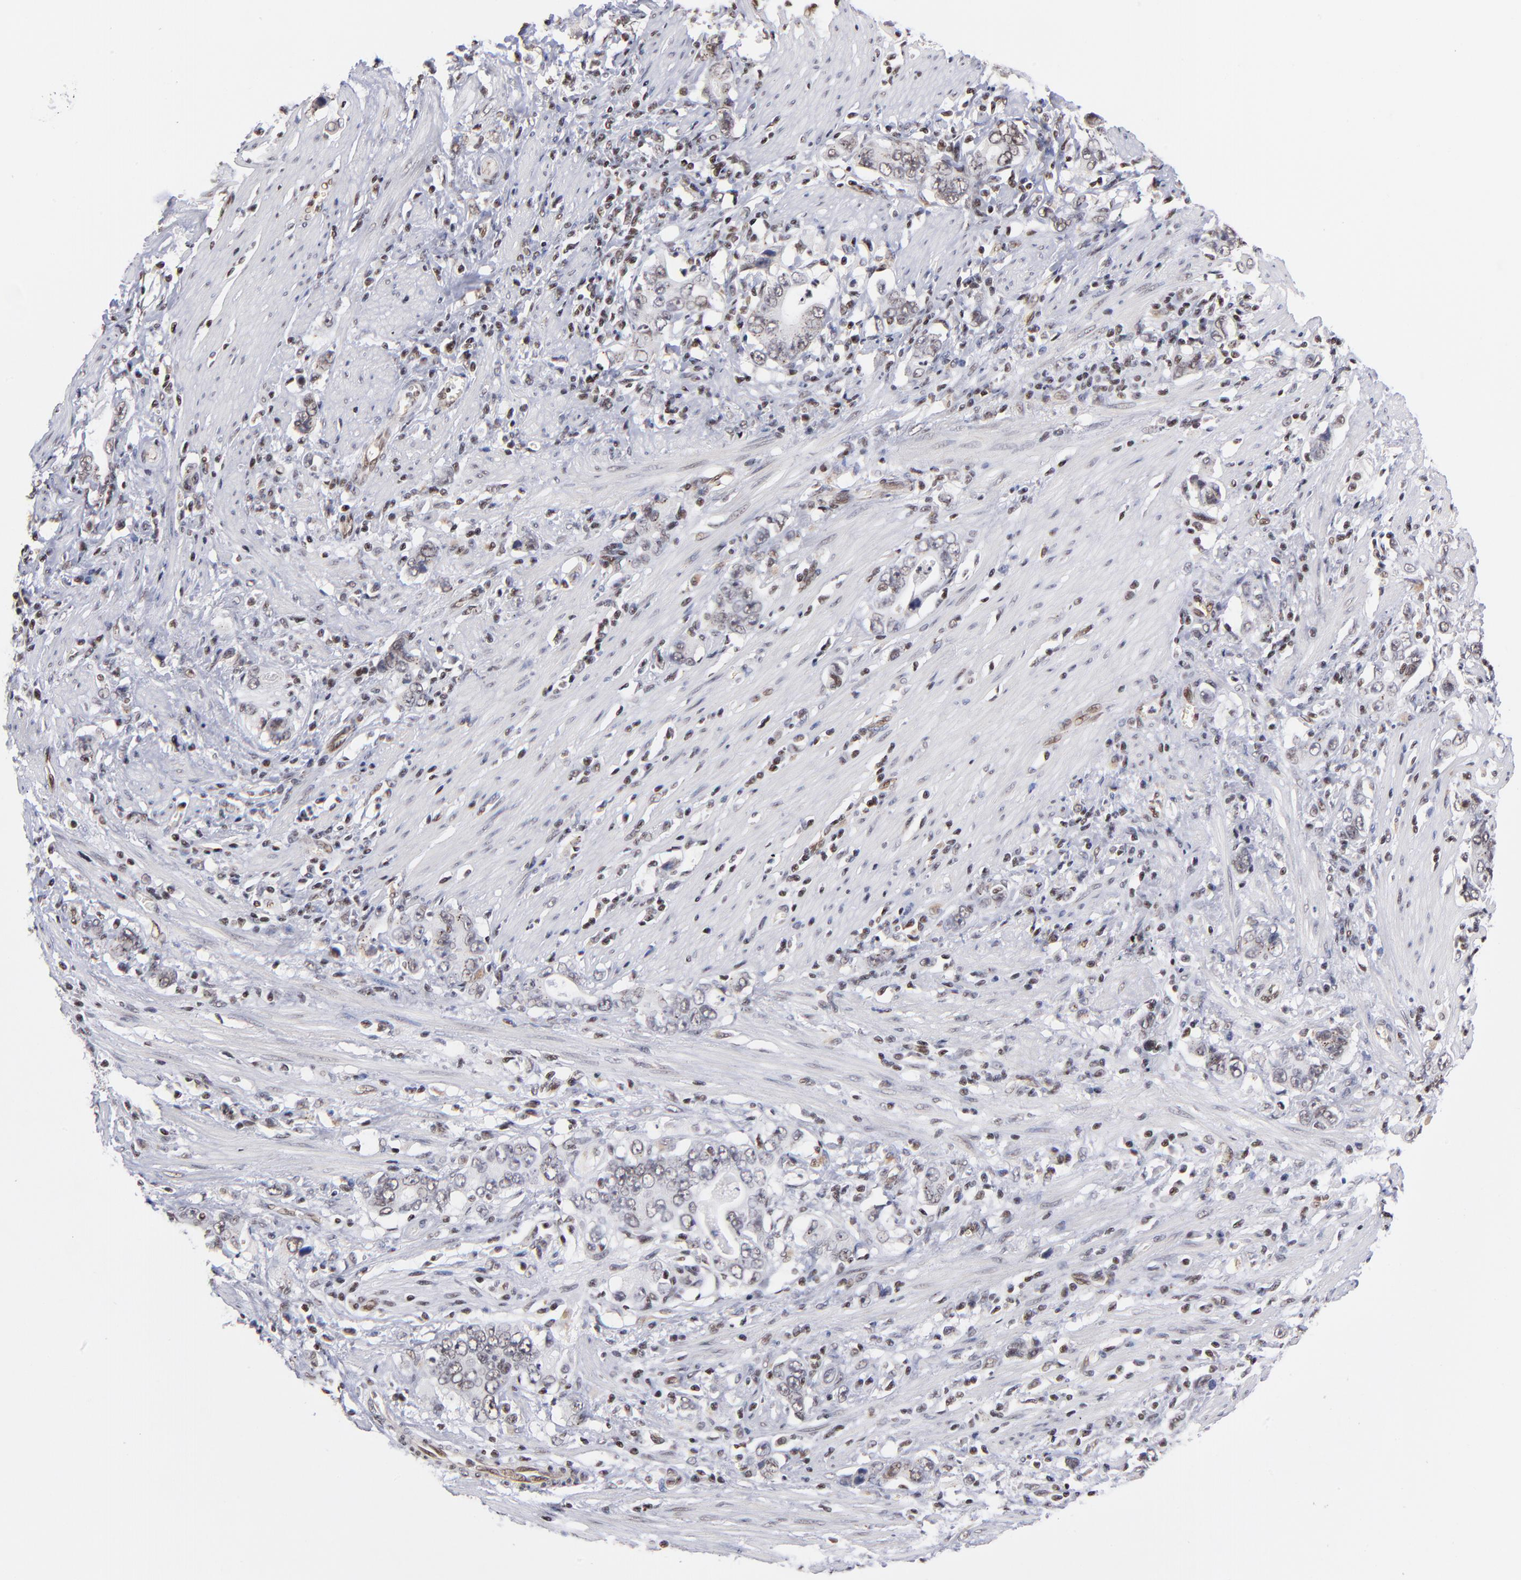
{"staining": {"intensity": "weak", "quantity": "25%-75%", "location": "nuclear"}, "tissue": "stomach cancer", "cell_type": "Tumor cells", "image_type": "cancer", "snomed": [{"axis": "morphology", "description": "Adenocarcinoma, NOS"}, {"axis": "topography", "description": "Stomach, lower"}], "caption": "IHC image of neoplastic tissue: stomach cancer stained using IHC reveals low levels of weak protein expression localized specifically in the nuclear of tumor cells, appearing as a nuclear brown color.", "gene": "GABPA", "patient": {"sex": "female", "age": 72}}